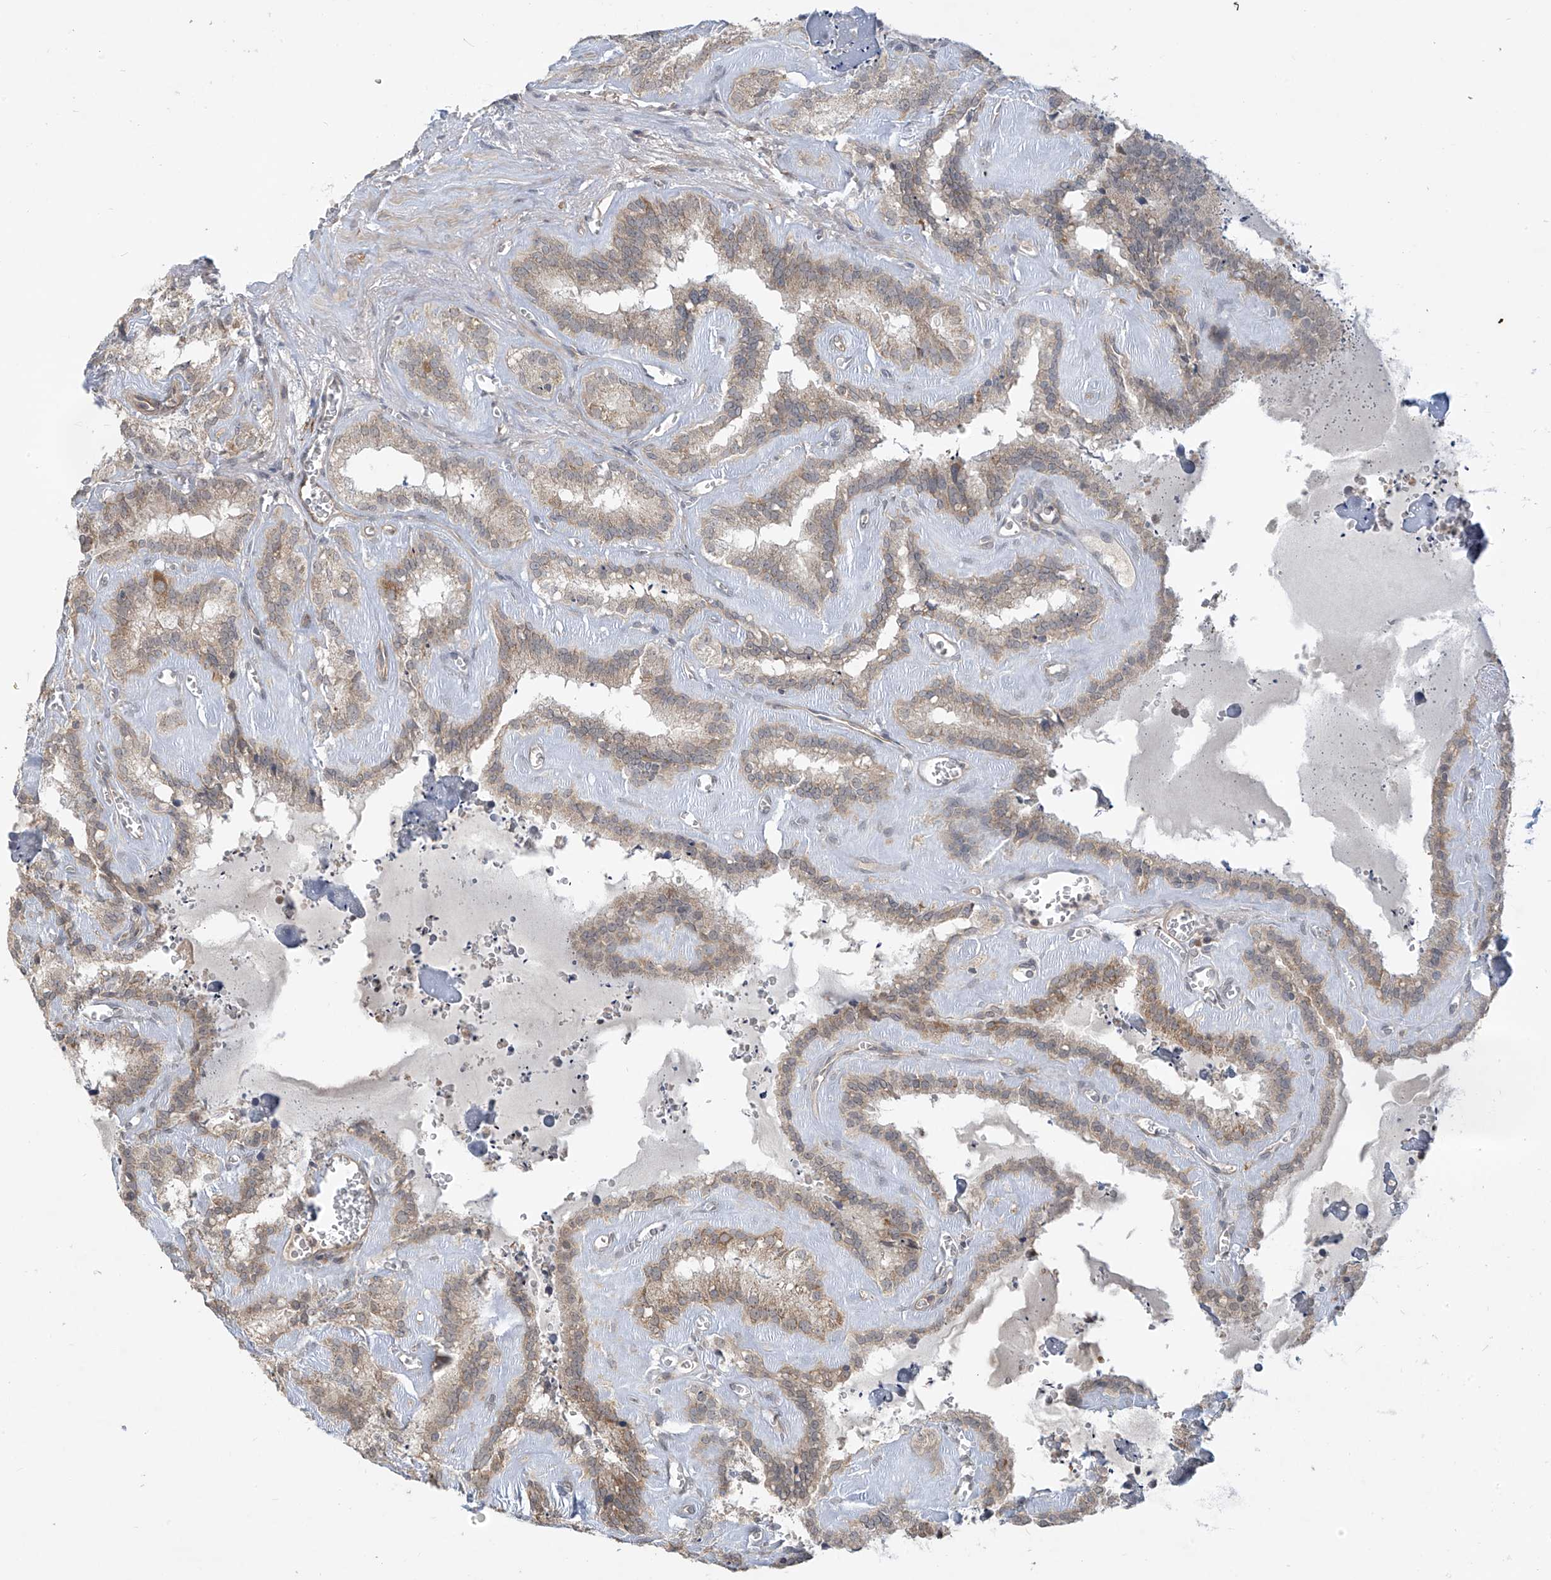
{"staining": {"intensity": "weak", "quantity": ">75%", "location": "cytoplasmic/membranous"}, "tissue": "seminal vesicle", "cell_type": "Glandular cells", "image_type": "normal", "snomed": [{"axis": "morphology", "description": "Normal tissue, NOS"}, {"axis": "topography", "description": "Prostate"}, {"axis": "topography", "description": "Seminal veicle"}], "caption": "Immunohistochemistry (IHC) photomicrograph of unremarkable seminal vesicle stained for a protein (brown), which reveals low levels of weak cytoplasmic/membranous expression in approximately >75% of glandular cells.", "gene": "DGKQ", "patient": {"sex": "male", "age": 59}}